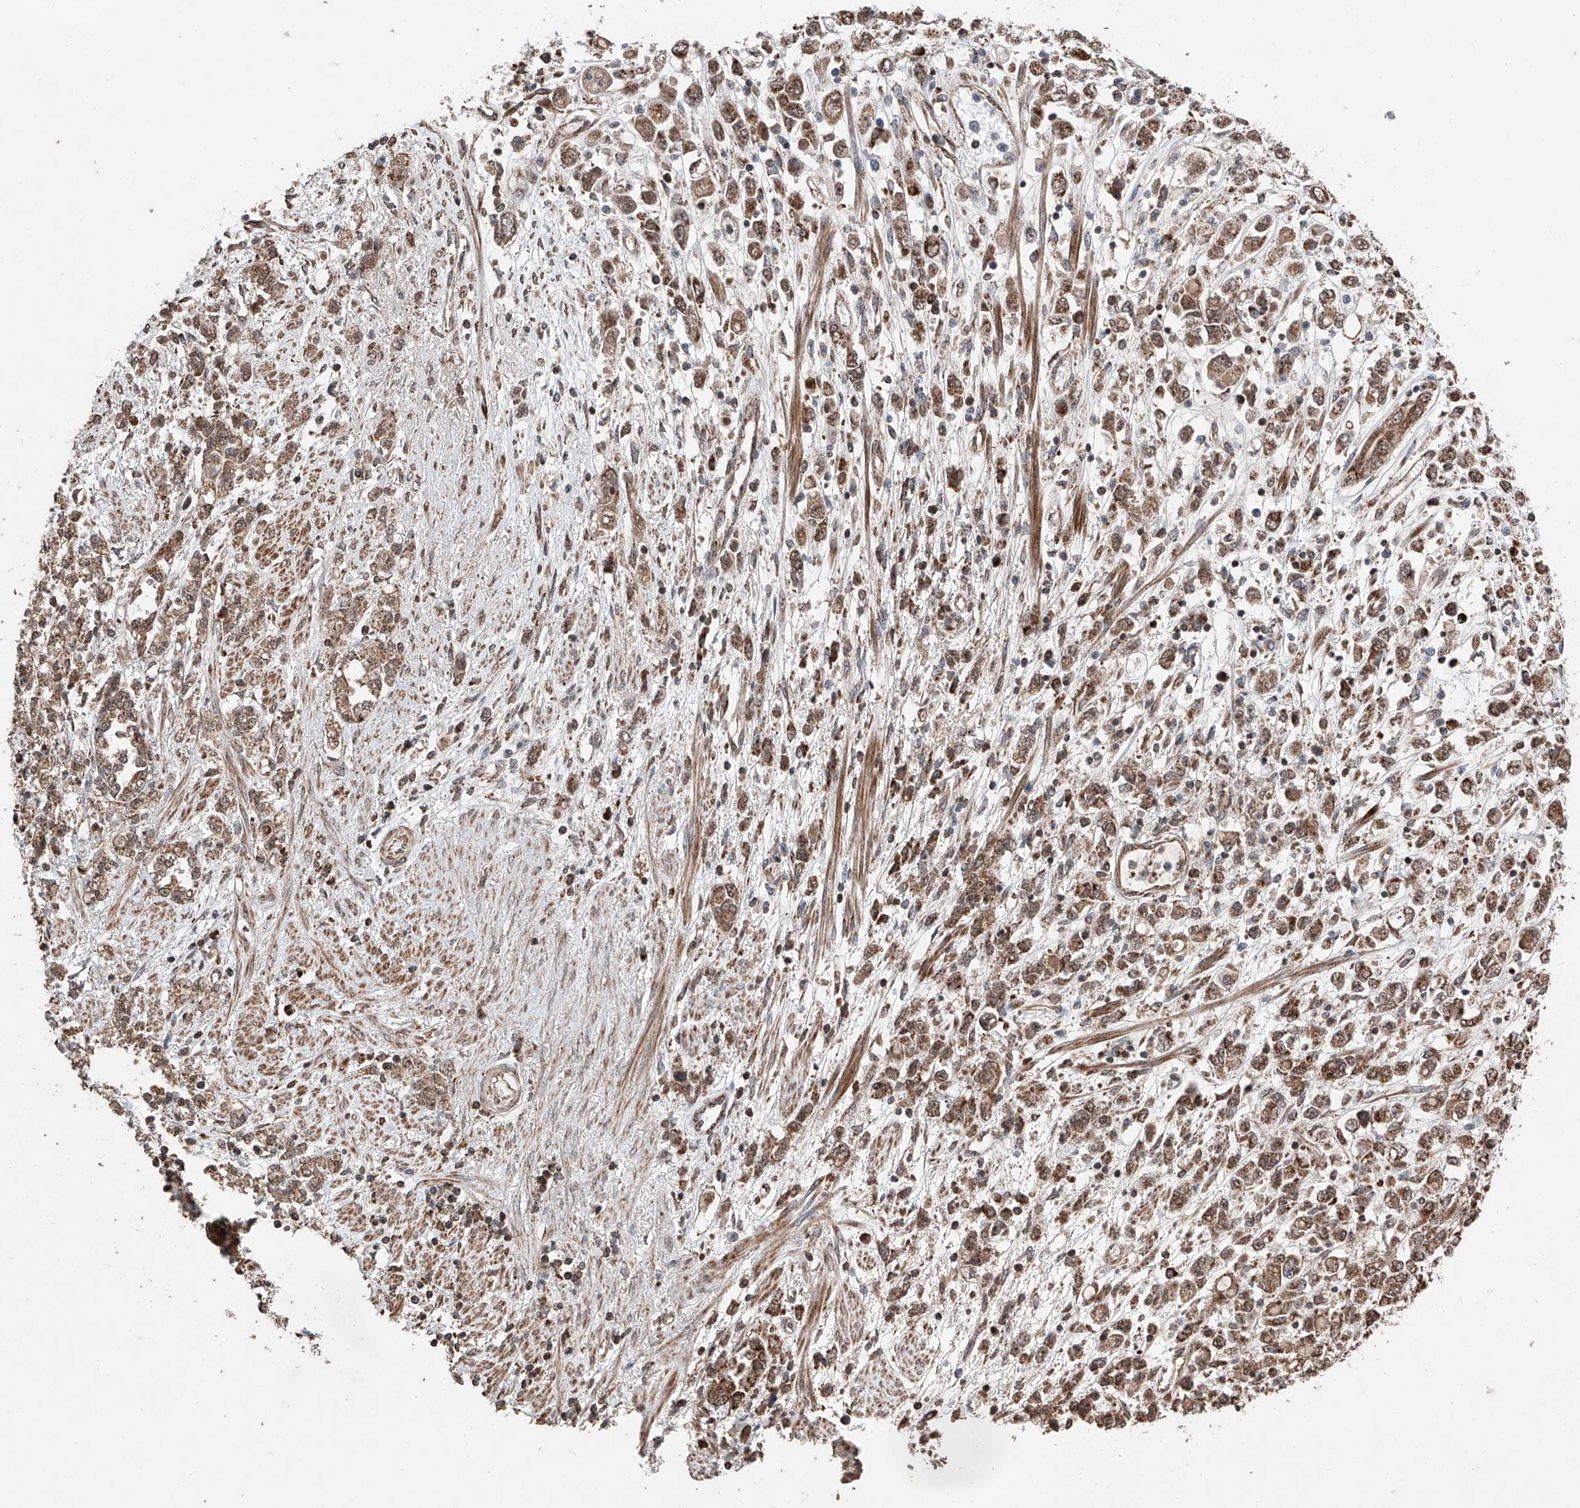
{"staining": {"intensity": "moderate", "quantity": ">75%", "location": "cytoplasmic/membranous"}, "tissue": "stomach cancer", "cell_type": "Tumor cells", "image_type": "cancer", "snomed": [{"axis": "morphology", "description": "Adenocarcinoma, NOS"}, {"axis": "topography", "description": "Stomach"}], "caption": "Immunohistochemical staining of human stomach adenocarcinoma exhibits moderate cytoplasmic/membranous protein staining in approximately >75% of tumor cells.", "gene": "ZSCAN29", "patient": {"sex": "female", "age": 76}}